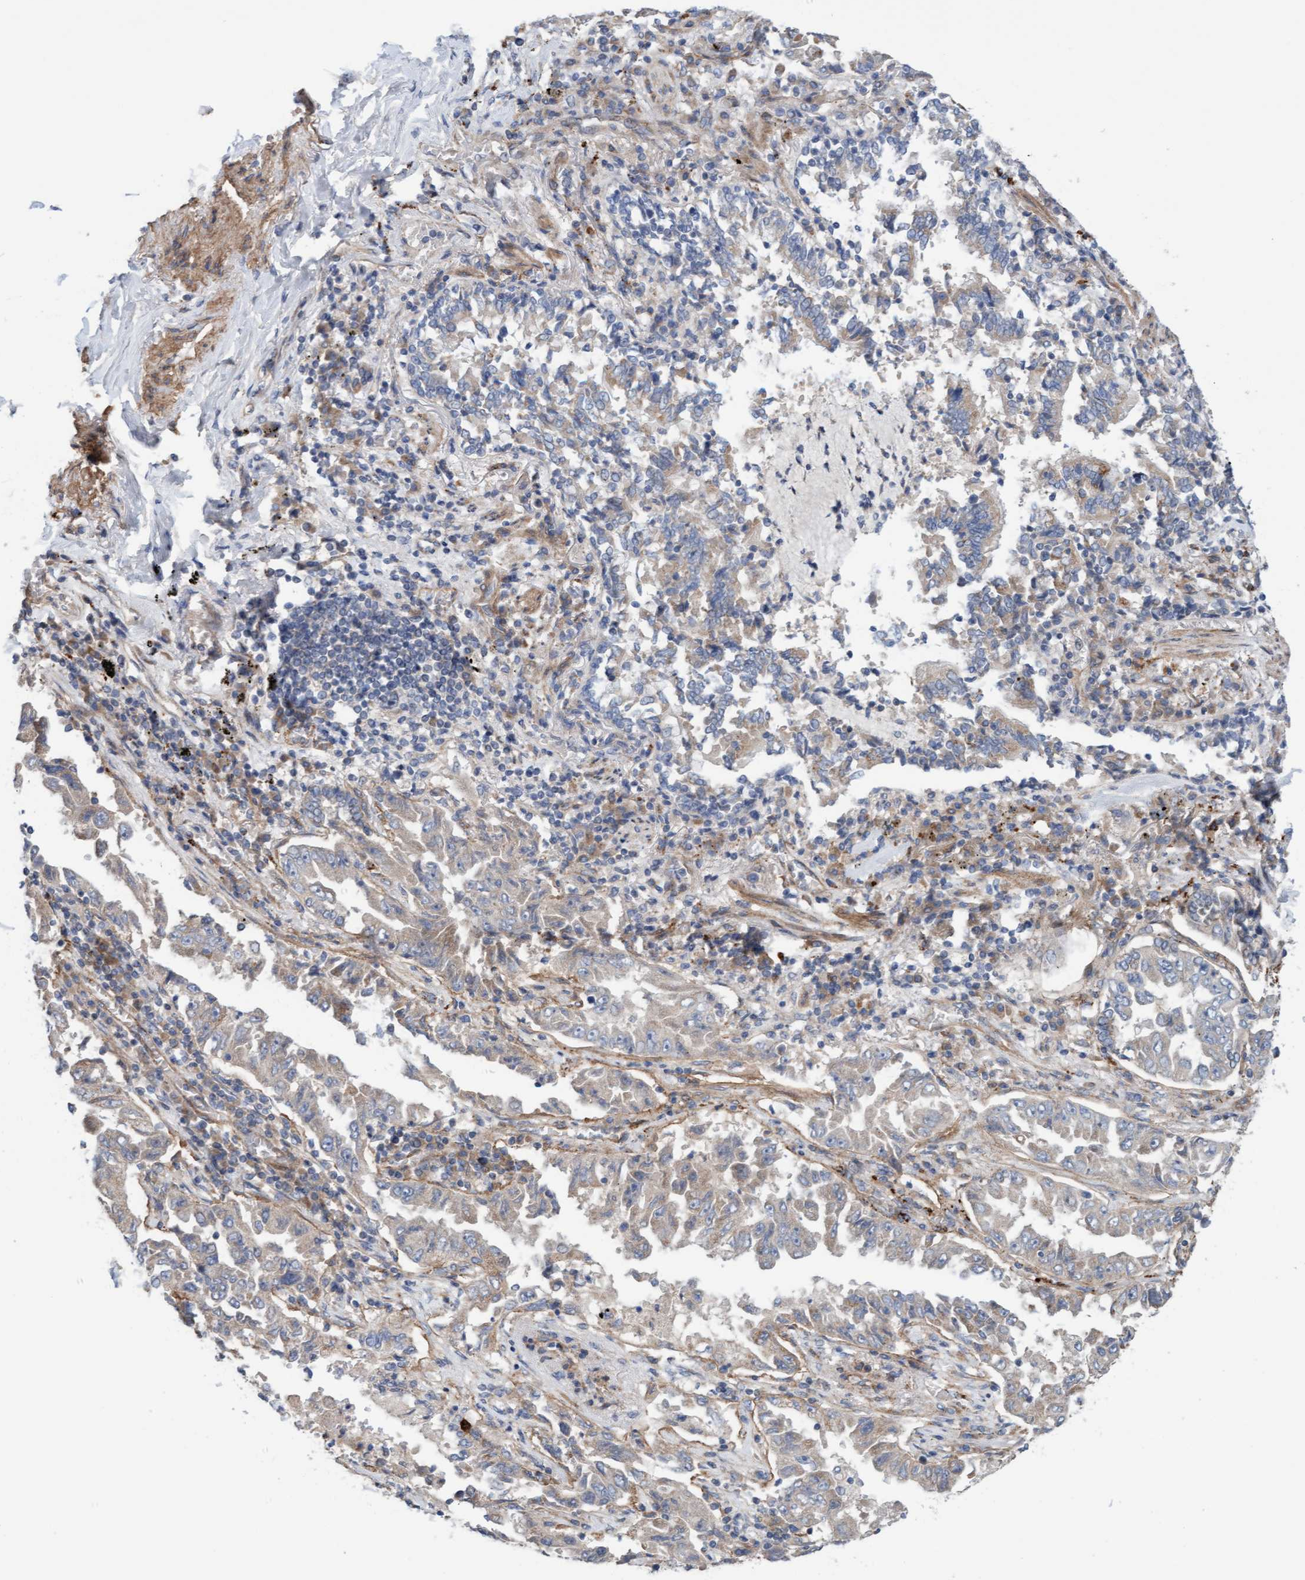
{"staining": {"intensity": "weak", "quantity": "25%-75%", "location": "cytoplasmic/membranous"}, "tissue": "lung cancer", "cell_type": "Tumor cells", "image_type": "cancer", "snomed": [{"axis": "morphology", "description": "Adenocarcinoma, NOS"}, {"axis": "topography", "description": "Lung"}], "caption": "Immunohistochemistry histopathology image of human lung cancer (adenocarcinoma) stained for a protein (brown), which demonstrates low levels of weak cytoplasmic/membranous expression in about 25%-75% of tumor cells.", "gene": "CDK5RAP3", "patient": {"sex": "female", "age": 51}}